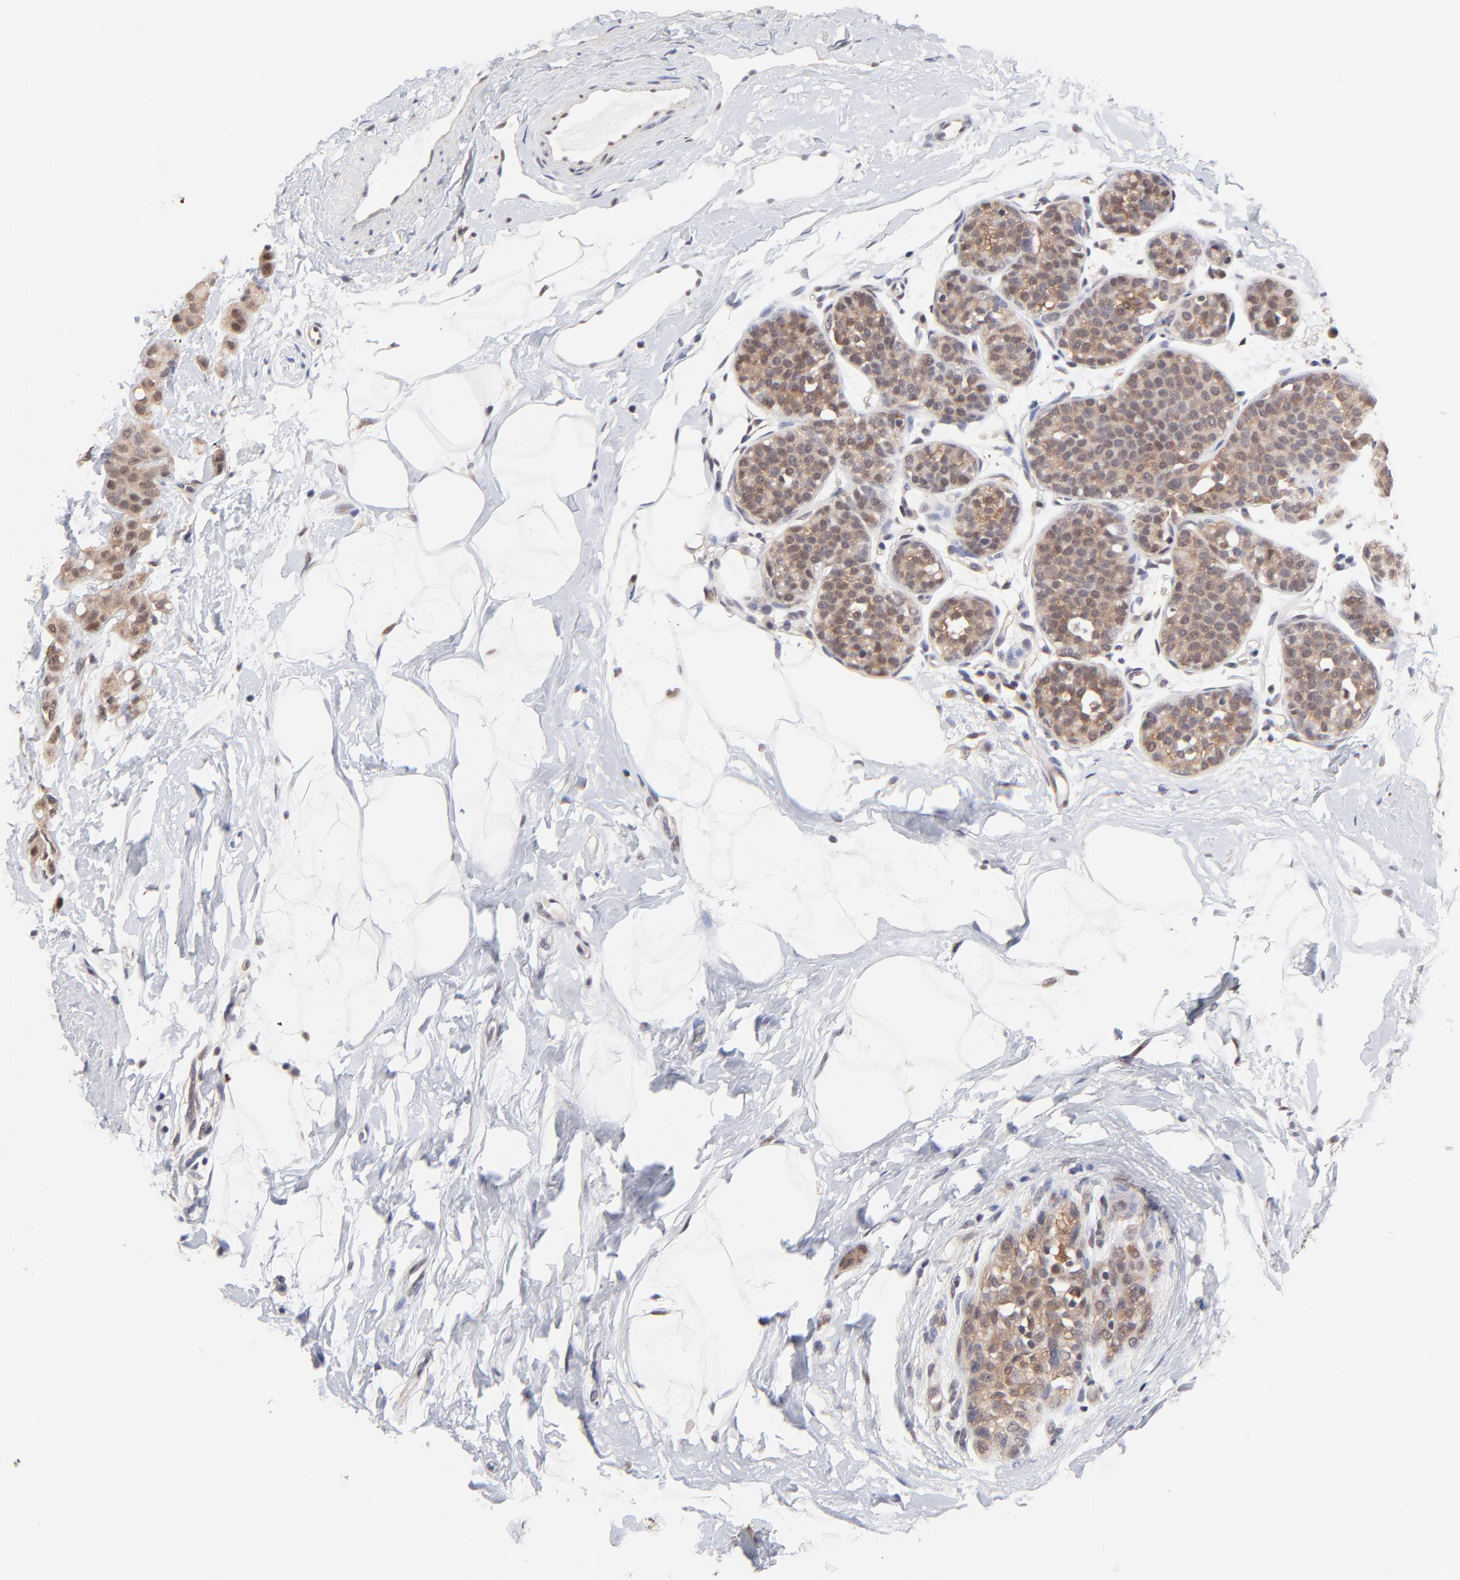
{"staining": {"intensity": "weak", "quantity": "25%-75%", "location": "cytoplasmic/membranous,nuclear"}, "tissue": "breast cancer", "cell_type": "Tumor cells", "image_type": "cancer", "snomed": [{"axis": "morphology", "description": "Lobular carcinoma, in situ"}, {"axis": "morphology", "description": "Lobular carcinoma"}, {"axis": "topography", "description": "Breast"}], "caption": "About 25%-75% of tumor cells in breast lobular carcinoma demonstrate weak cytoplasmic/membranous and nuclear protein staining as visualized by brown immunohistochemical staining.", "gene": "PSMC4", "patient": {"sex": "female", "age": 41}}